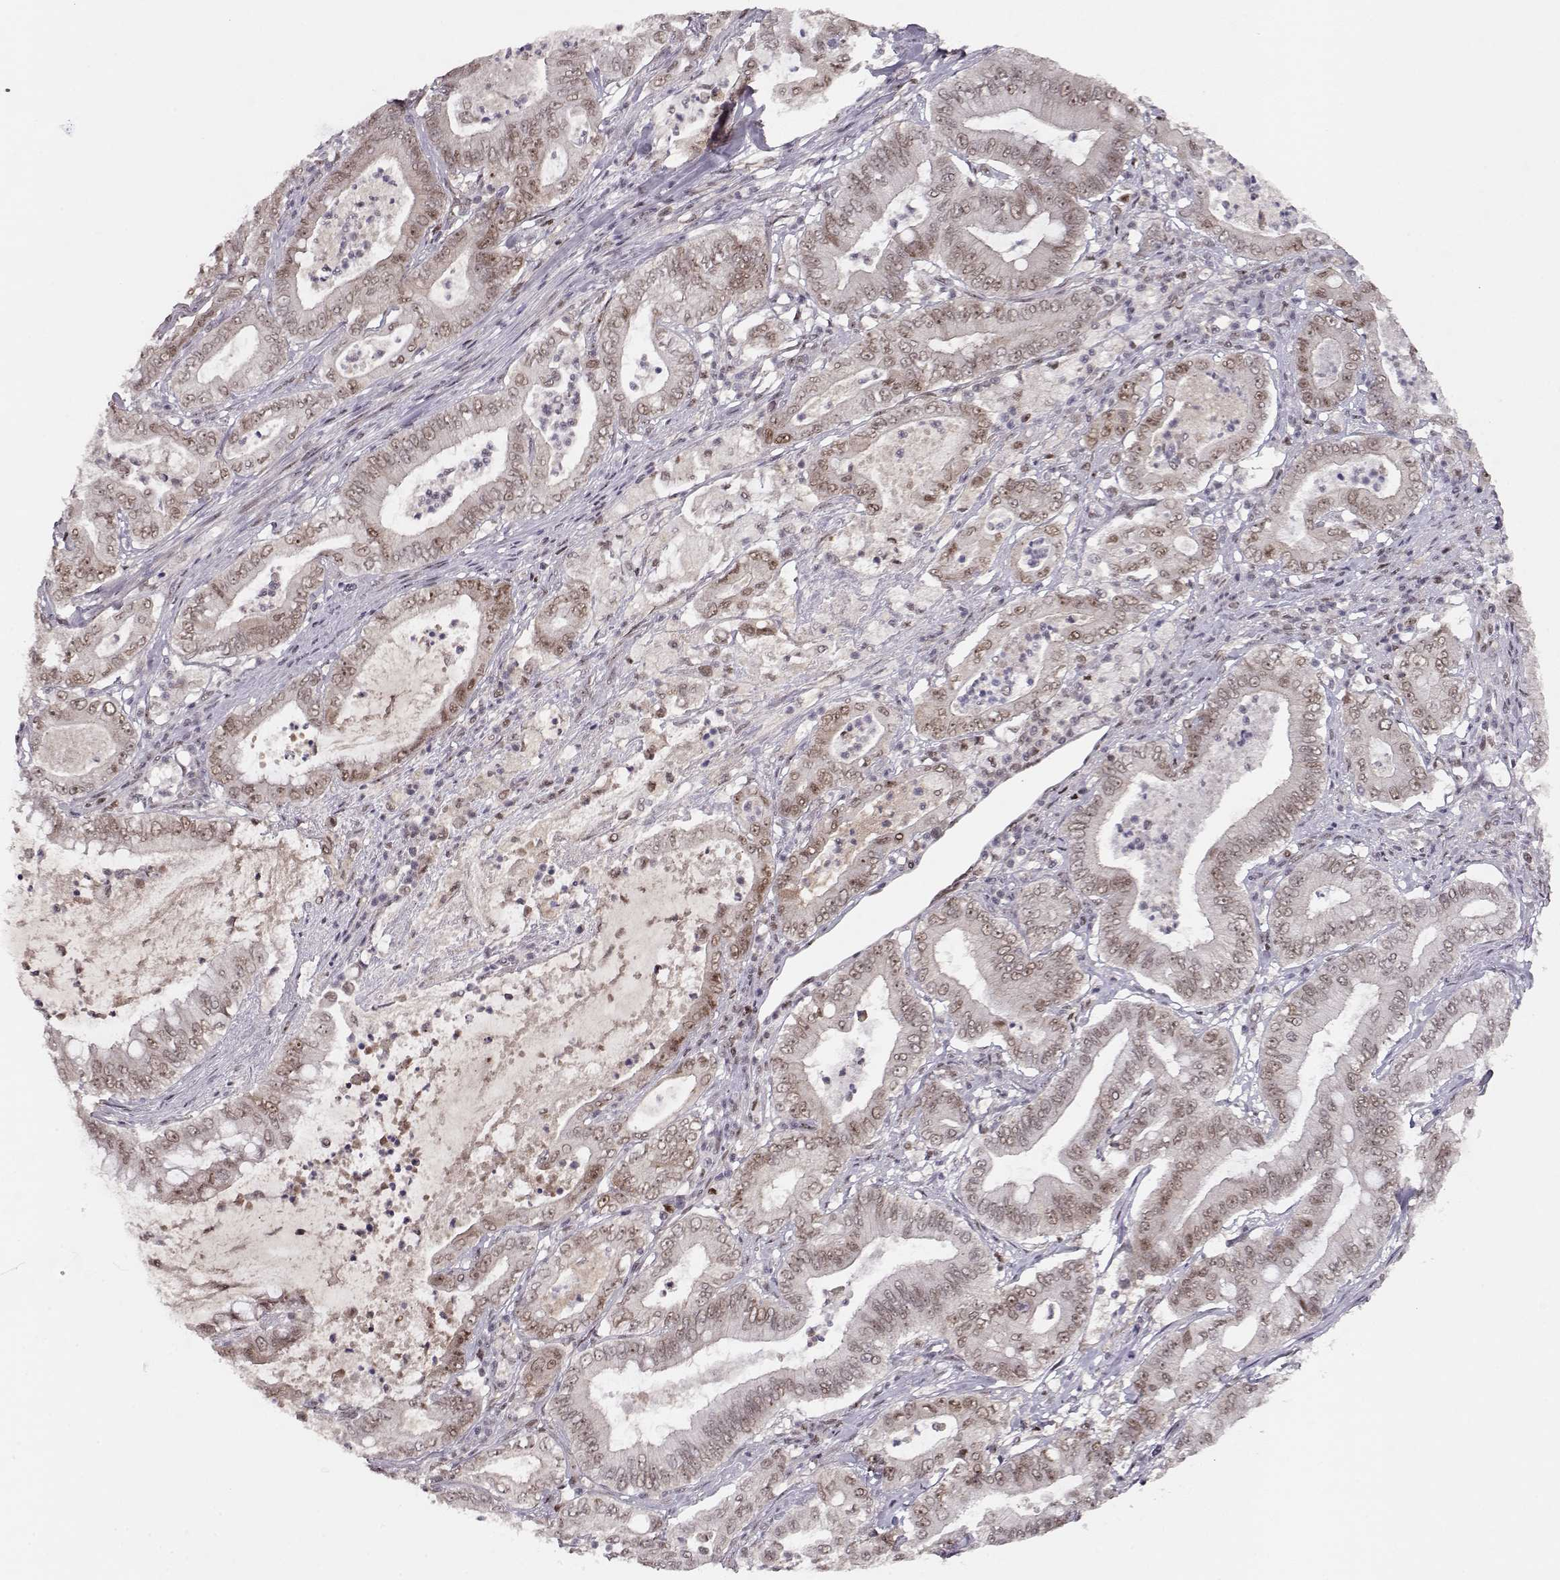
{"staining": {"intensity": "weak", "quantity": ">75%", "location": "nuclear"}, "tissue": "pancreatic cancer", "cell_type": "Tumor cells", "image_type": "cancer", "snomed": [{"axis": "morphology", "description": "Adenocarcinoma, NOS"}, {"axis": "topography", "description": "Pancreas"}], "caption": "Immunohistochemical staining of human adenocarcinoma (pancreatic) reveals weak nuclear protein expression in about >75% of tumor cells.", "gene": "CSNK2A1", "patient": {"sex": "male", "age": 71}}